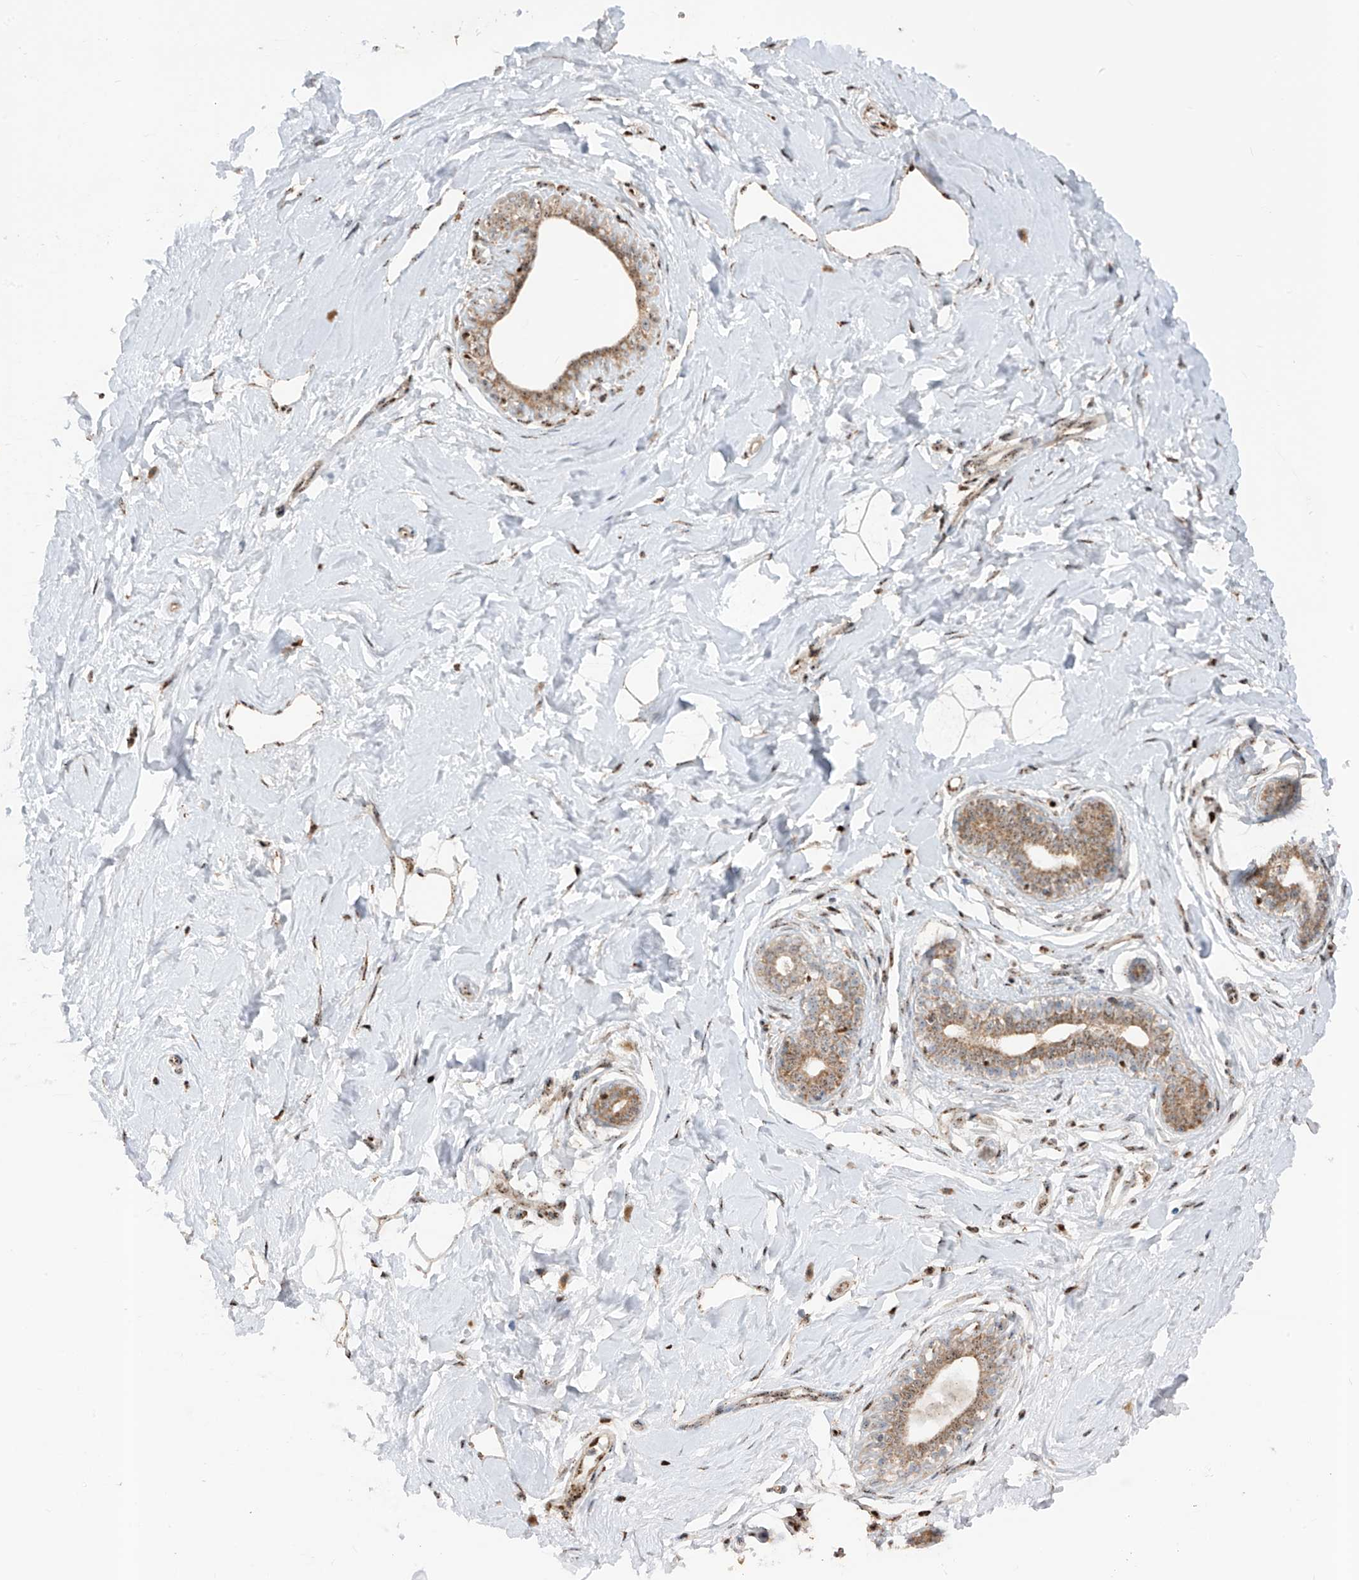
{"staining": {"intensity": "moderate", "quantity": ">75%", "location": "cytoplasmic/membranous"}, "tissue": "breast", "cell_type": "Adipocytes", "image_type": "normal", "snomed": [{"axis": "morphology", "description": "Normal tissue, NOS"}, {"axis": "morphology", "description": "Adenoma, NOS"}, {"axis": "topography", "description": "Breast"}], "caption": "Immunohistochemistry (IHC) (DAB (3,3'-diaminobenzidine)) staining of benign human breast displays moderate cytoplasmic/membranous protein staining in approximately >75% of adipocytes.", "gene": "ZBTB8A", "patient": {"sex": "female", "age": 23}}